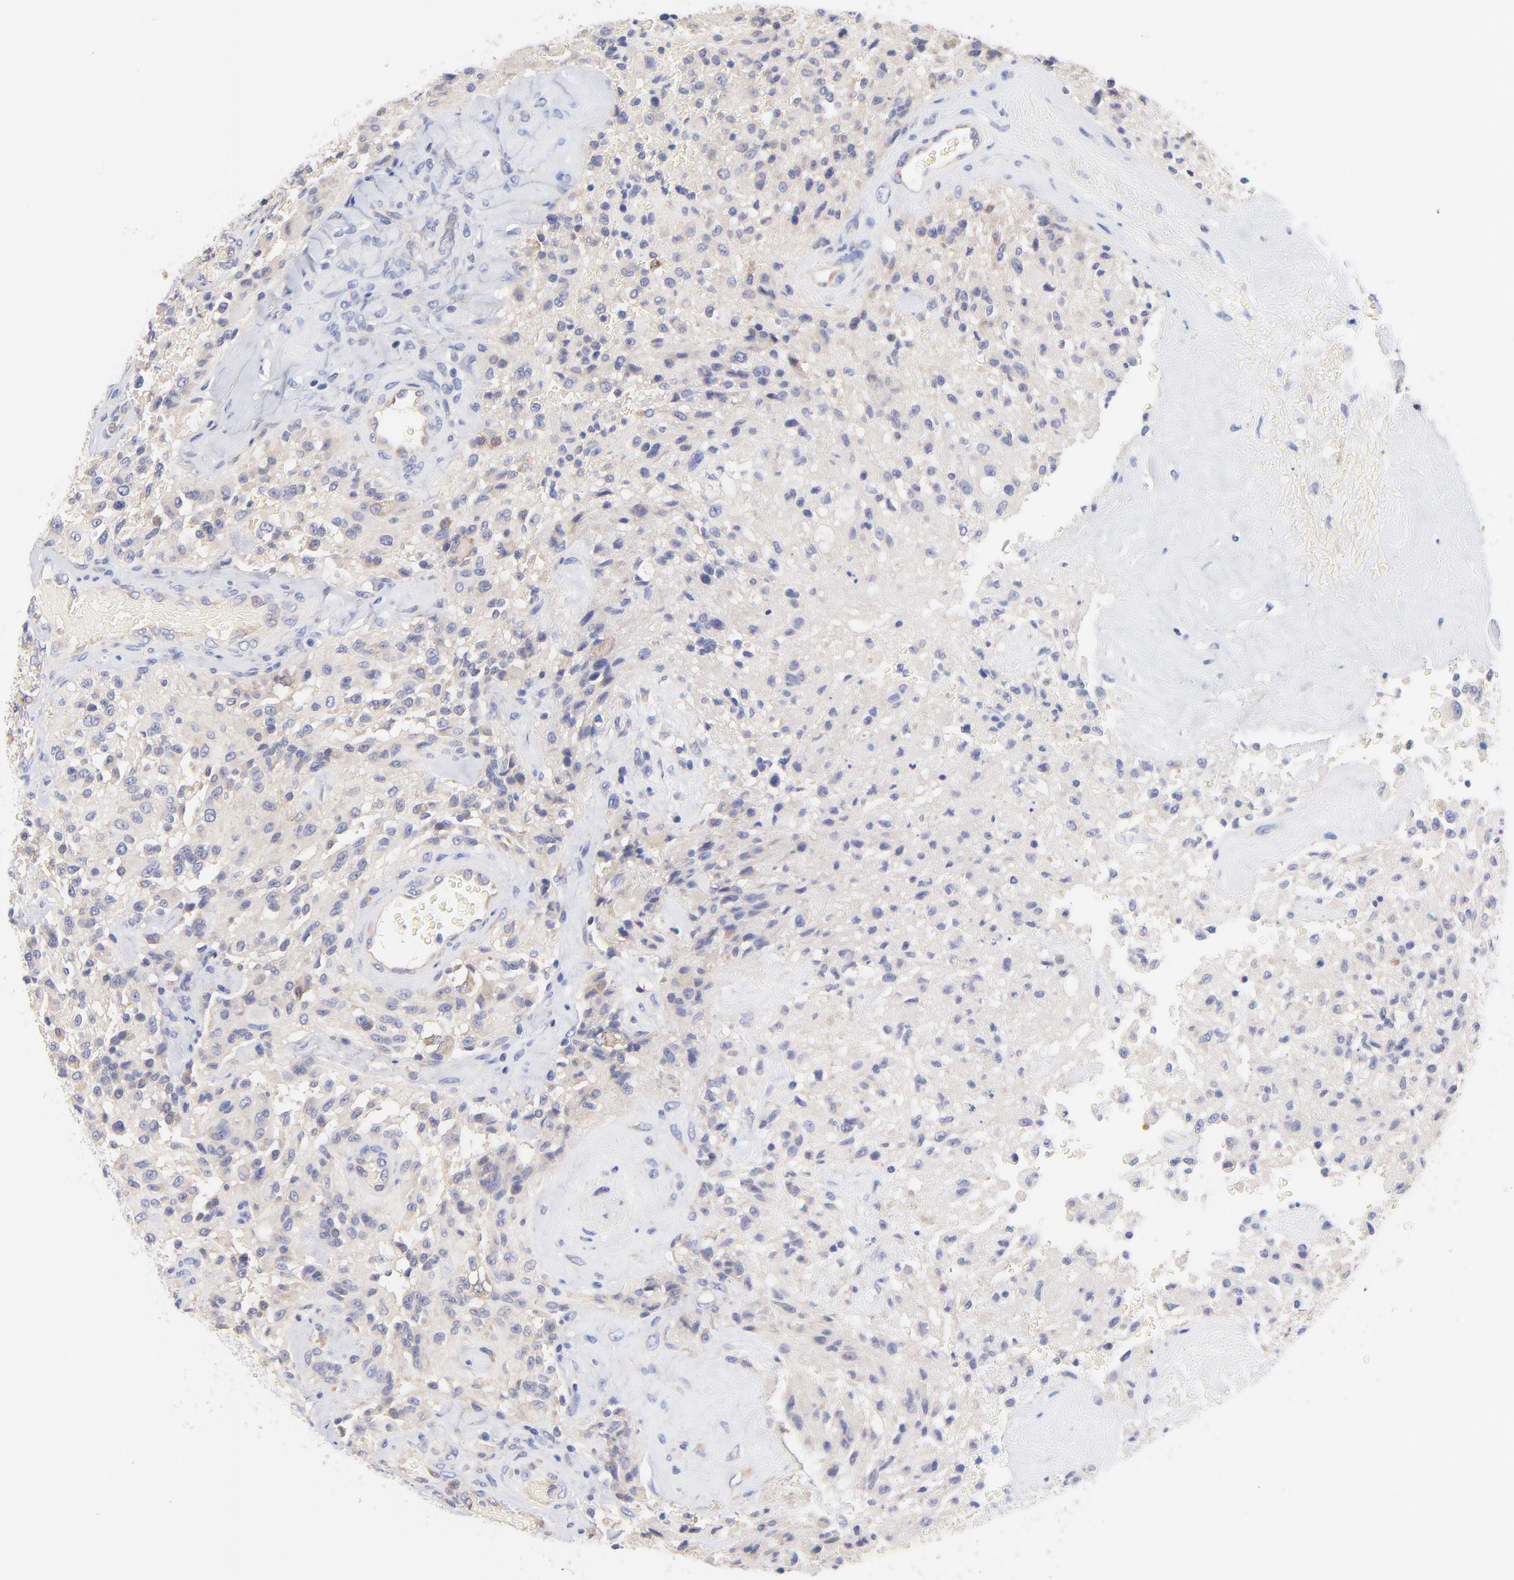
{"staining": {"intensity": "negative", "quantity": "none", "location": "none"}, "tissue": "glioma", "cell_type": "Tumor cells", "image_type": "cancer", "snomed": [{"axis": "morphology", "description": "Normal tissue, NOS"}, {"axis": "morphology", "description": "Glioma, malignant, High grade"}, {"axis": "topography", "description": "Cerebral cortex"}], "caption": "There is no significant staining in tumor cells of glioma. (DAB (3,3'-diaminobenzidine) immunohistochemistry visualized using brightfield microscopy, high magnification).", "gene": "TNFRSF13C", "patient": {"sex": "male", "age": 56}}